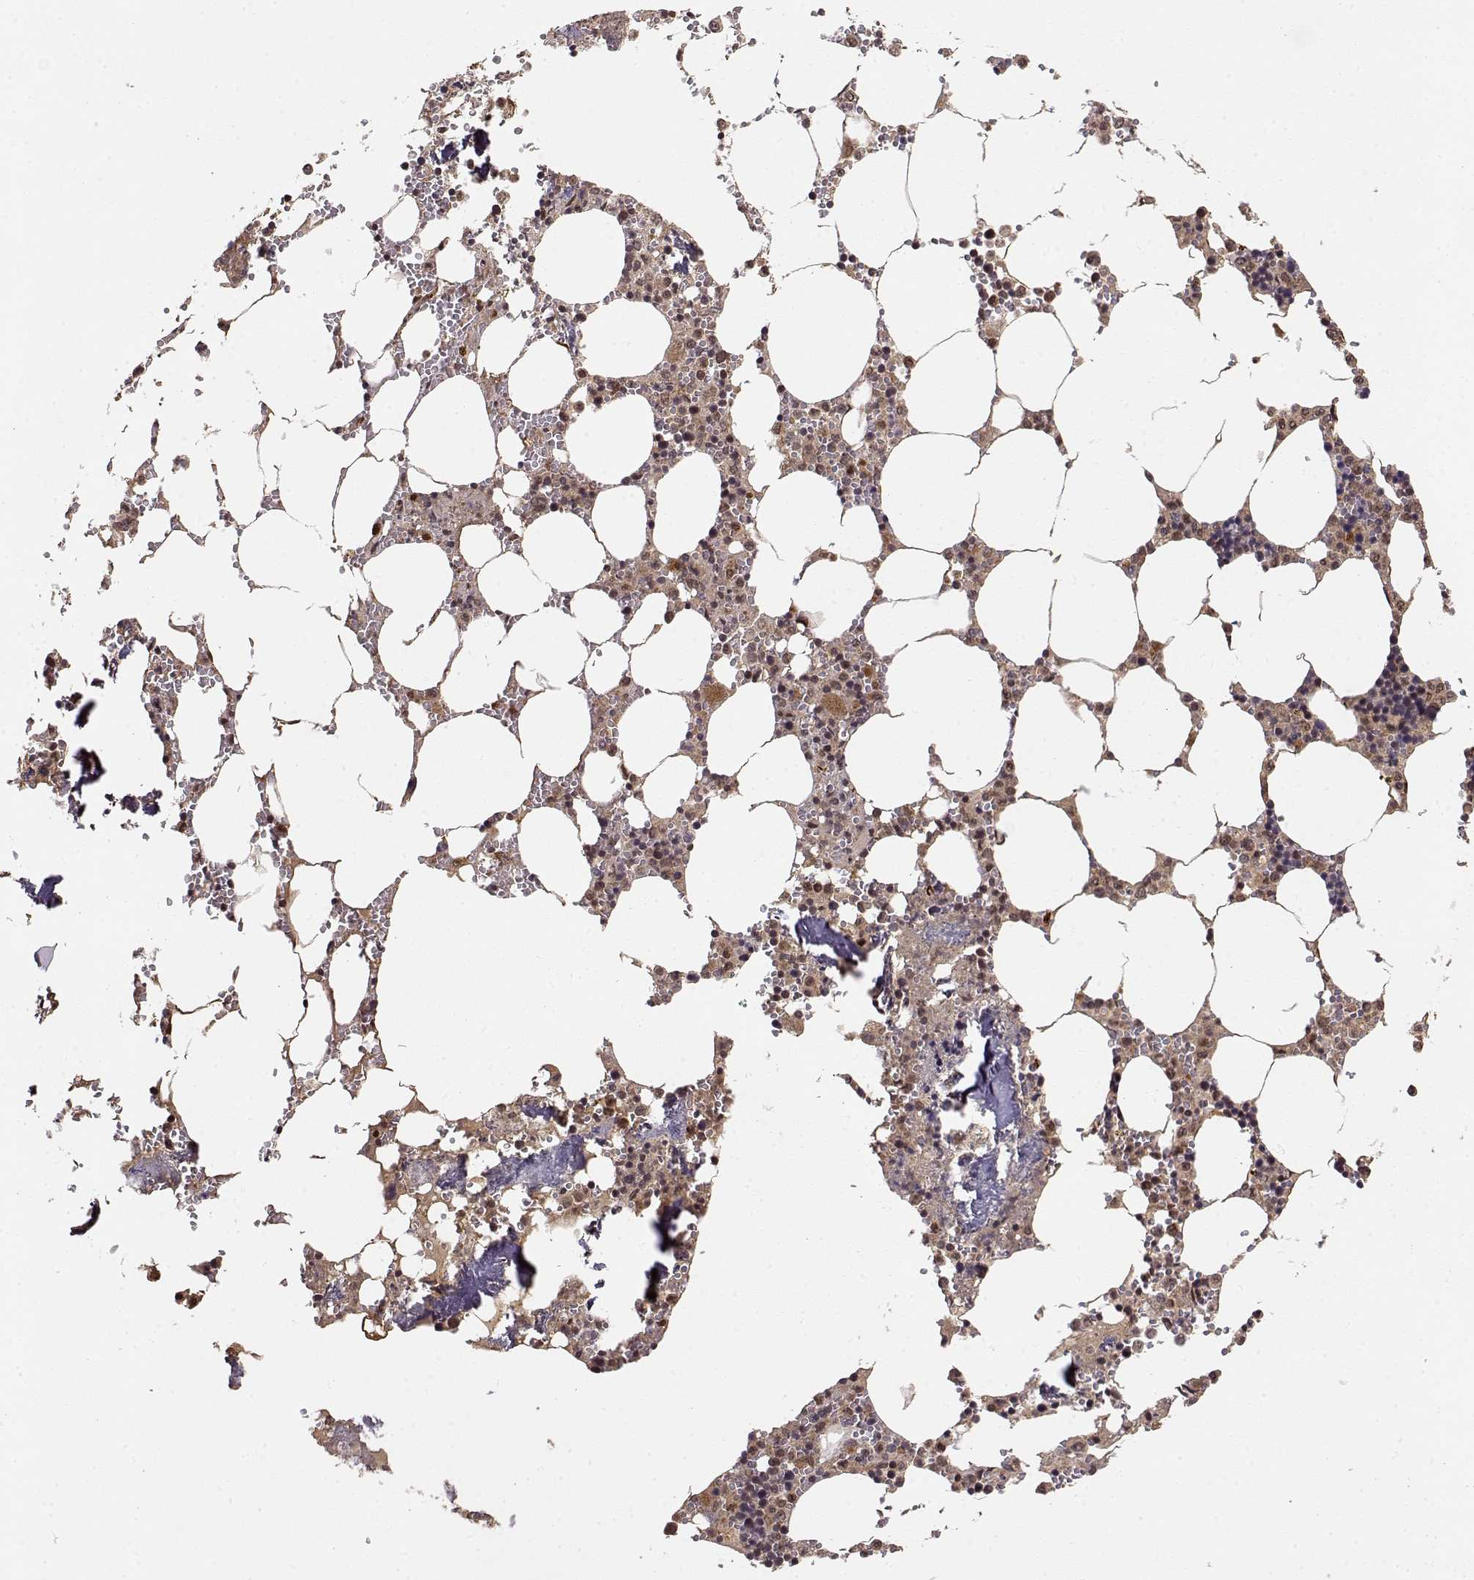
{"staining": {"intensity": "moderate", "quantity": "25%-75%", "location": "cytoplasmic/membranous,nuclear"}, "tissue": "bone marrow", "cell_type": "Hematopoietic cells", "image_type": "normal", "snomed": [{"axis": "morphology", "description": "Normal tissue, NOS"}, {"axis": "topography", "description": "Bone marrow"}], "caption": "Hematopoietic cells display medium levels of moderate cytoplasmic/membranous,nuclear staining in approximately 25%-75% of cells in benign human bone marrow.", "gene": "MAEA", "patient": {"sex": "male", "age": 54}}